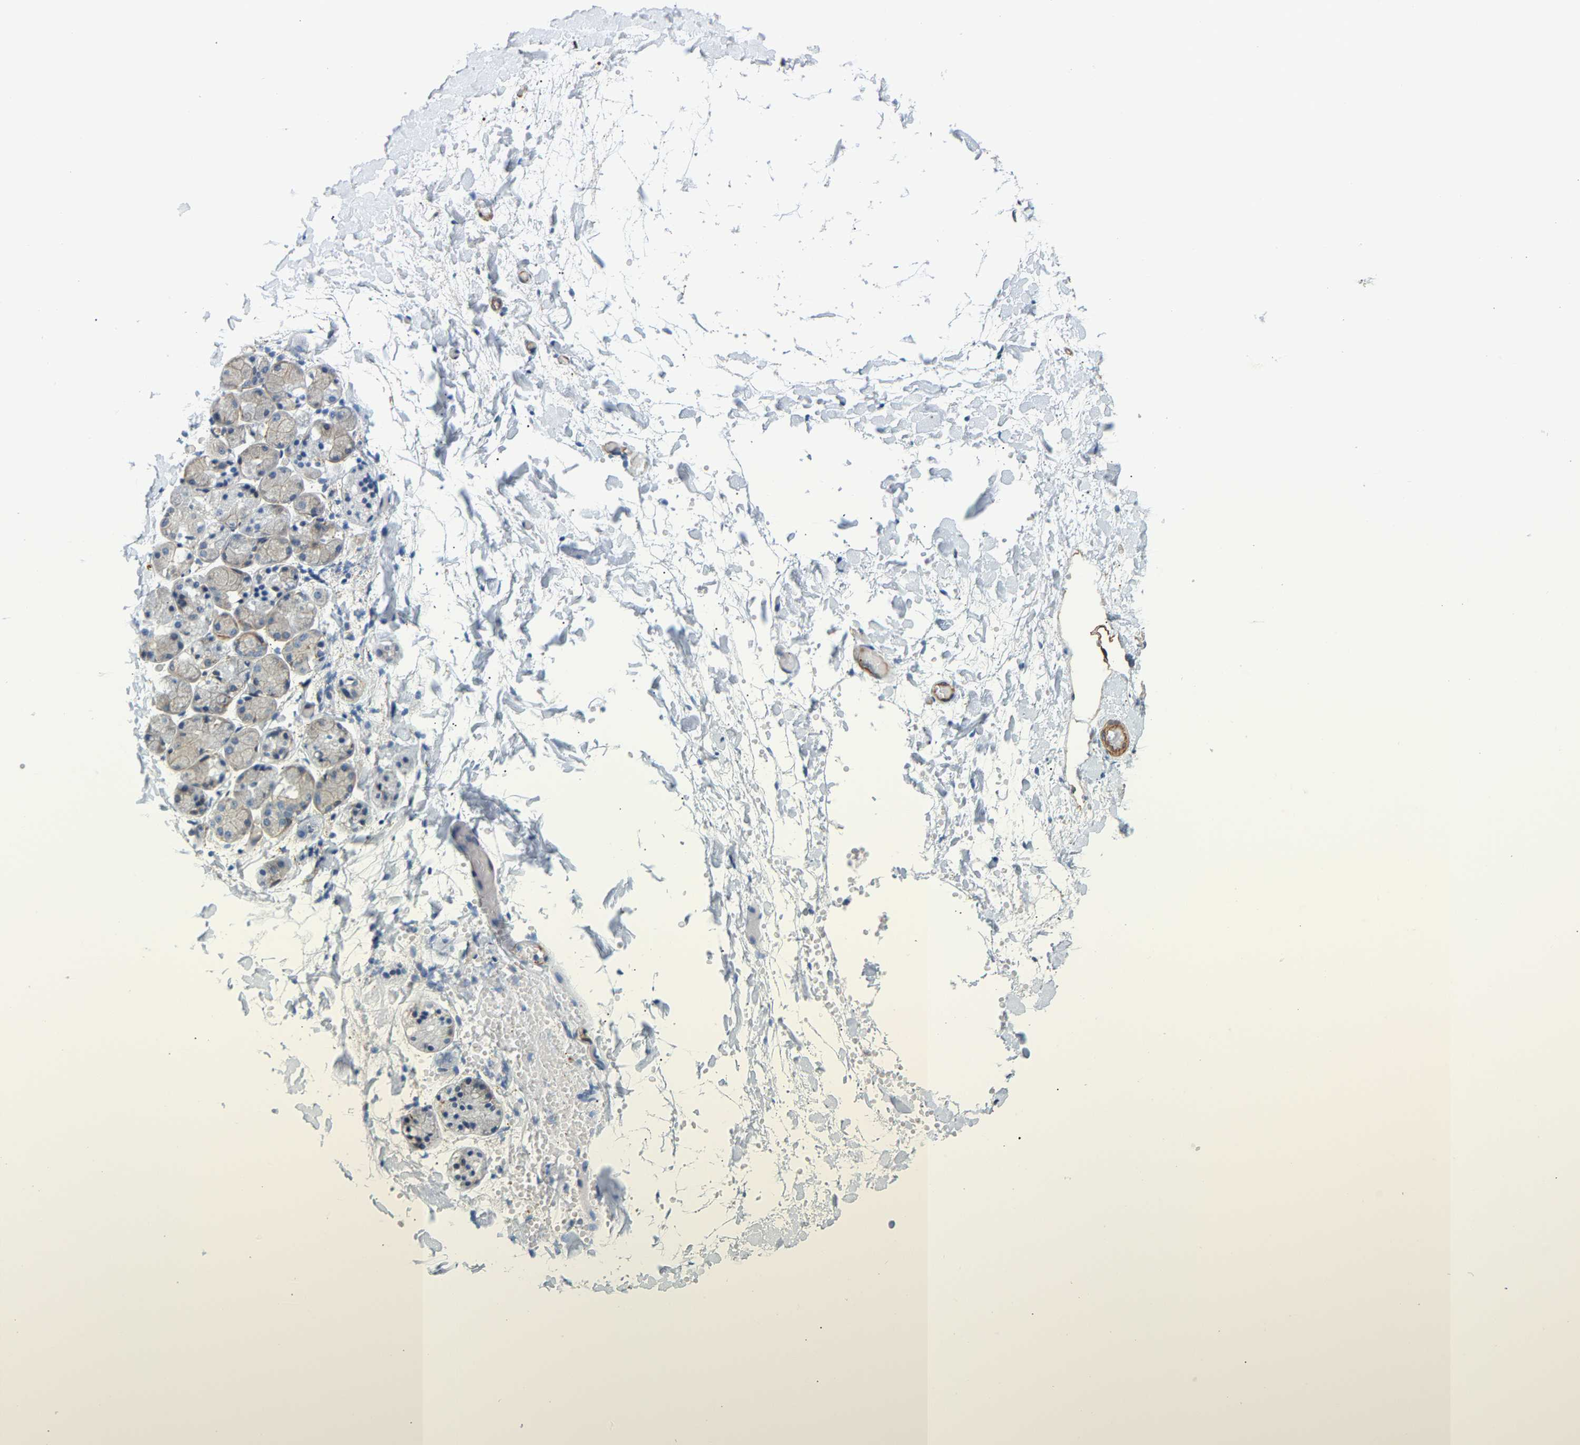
{"staining": {"intensity": "moderate", "quantity": "<25%", "location": "cytoplasmic/membranous"}, "tissue": "salivary gland", "cell_type": "Glandular cells", "image_type": "normal", "snomed": [{"axis": "morphology", "description": "Normal tissue, NOS"}, {"axis": "topography", "description": "Salivary gland"}], "caption": "Moderate cytoplasmic/membranous staining for a protein is seen in approximately <25% of glandular cells of benign salivary gland using IHC.", "gene": "PAWR", "patient": {"sex": "female", "age": 24}}